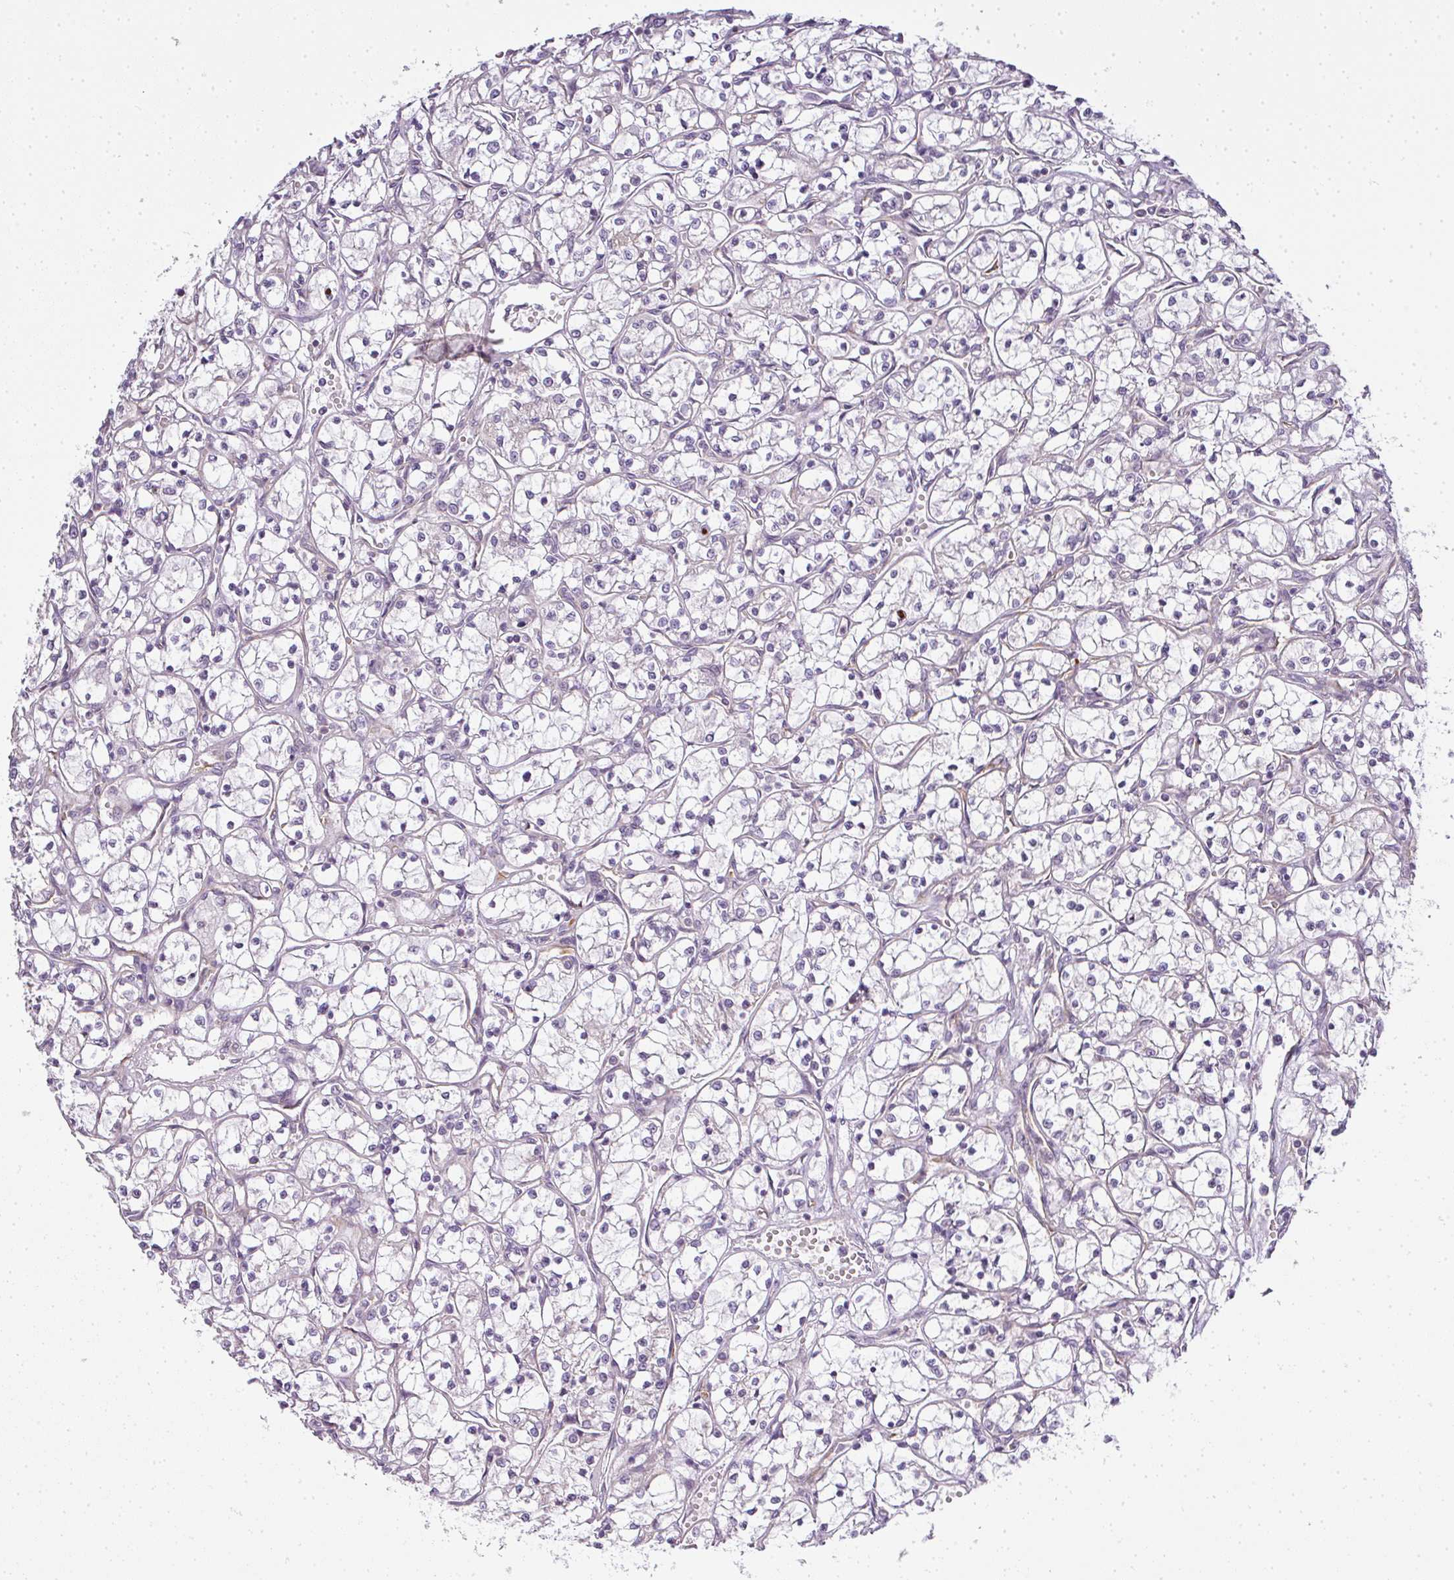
{"staining": {"intensity": "negative", "quantity": "none", "location": "none"}, "tissue": "renal cancer", "cell_type": "Tumor cells", "image_type": "cancer", "snomed": [{"axis": "morphology", "description": "Adenocarcinoma, NOS"}, {"axis": "topography", "description": "Kidney"}], "caption": "Immunohistochemistry (IHC) image of neoplastic tissue: human renal cancer (adenocarcinoma) stained with DAB (3,3'-diaminobenzidine) displays no significant protein expression in tumor cells.", "gene": "MED19", "patient": {"sex": "female", "age": 69}}